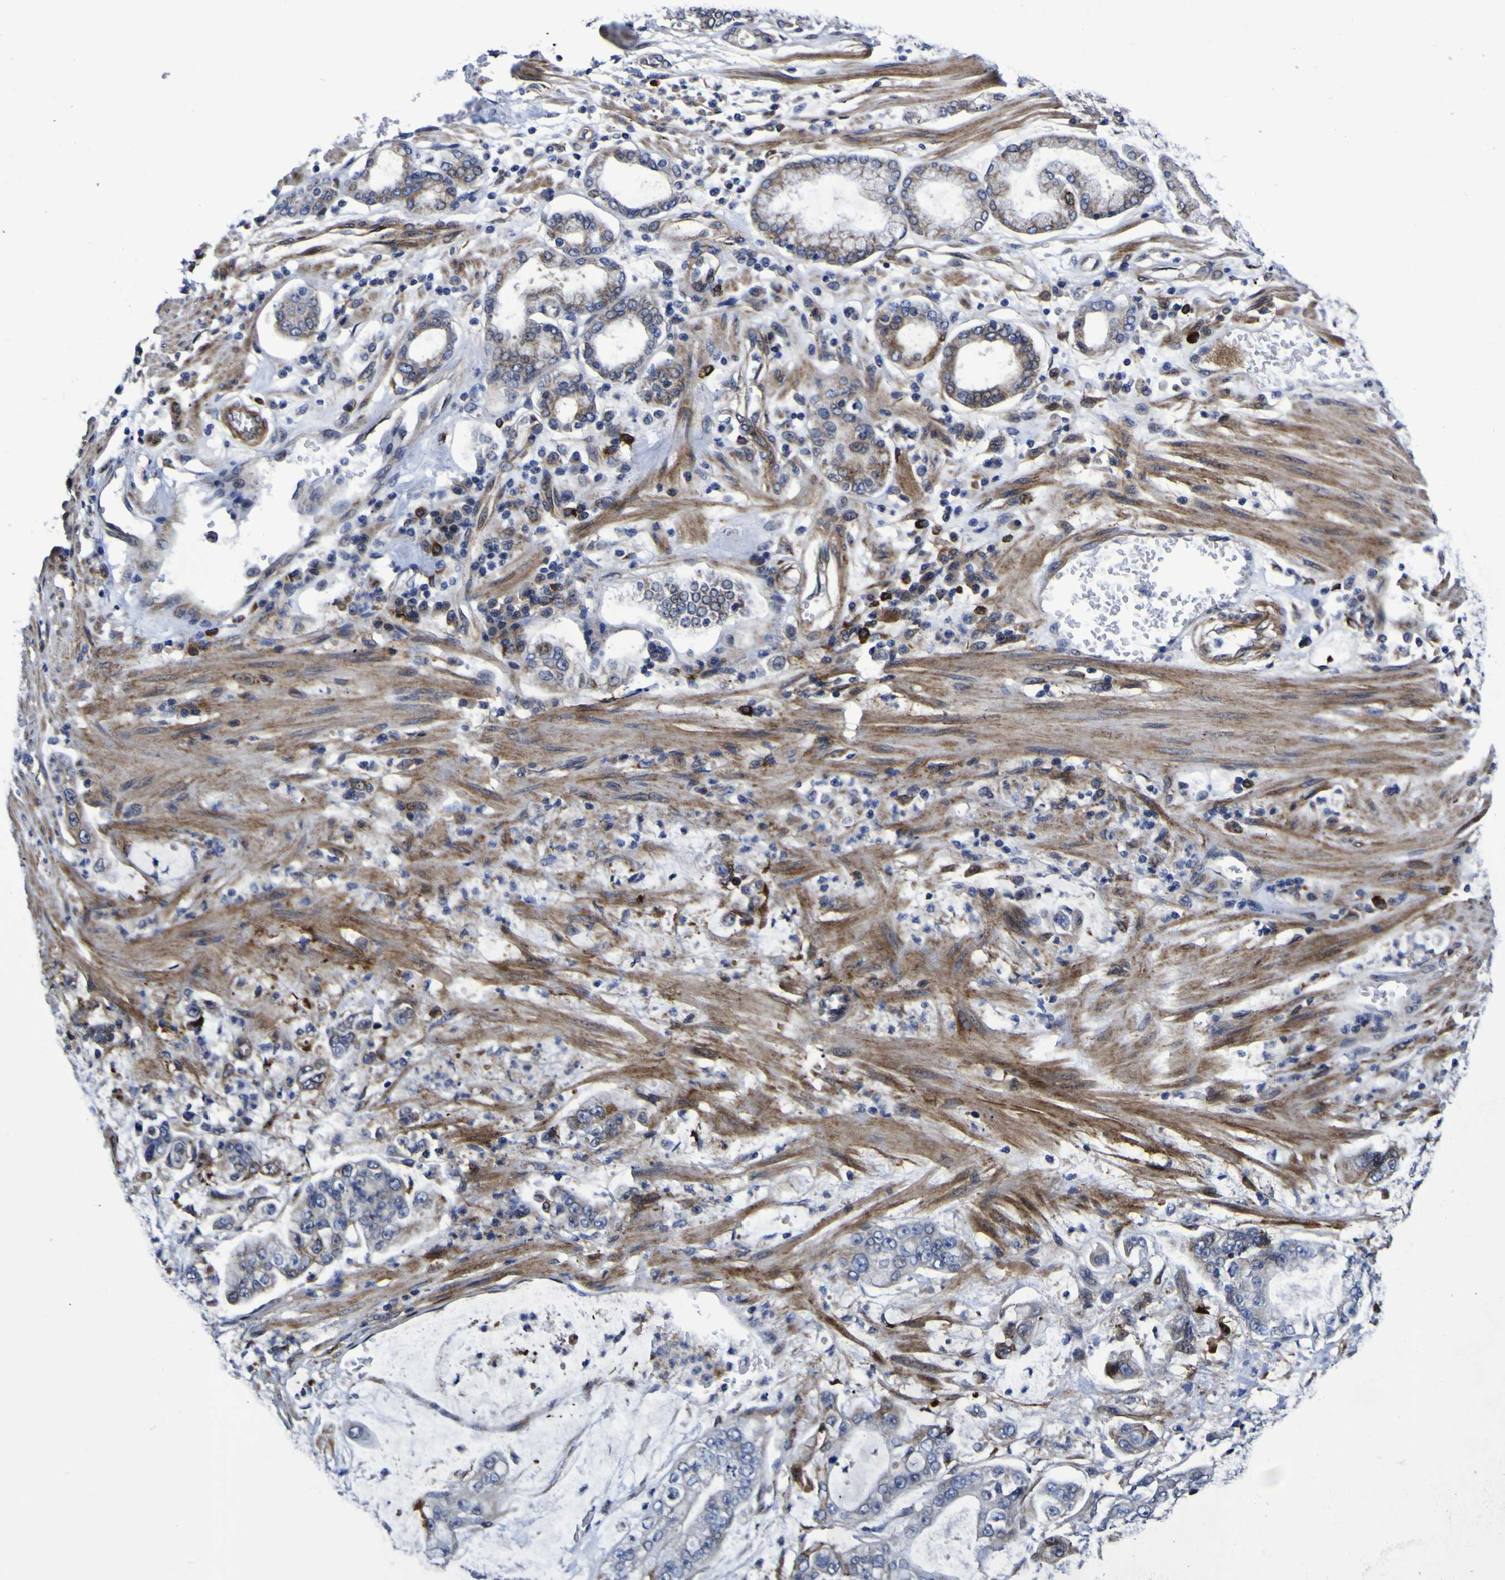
{"staining": {"intensity": "moderate", "quantity": "<25%", "location": "cytoplasmic/membranous,nuclear"}, "tissue": "stomach cancer", "cell_type": "Tumor cells", "image_type": "cancer", "snomed": [{"axis": "morphology", "description": "Adenocarcinoma, NOS"}, {"axis": "topography", "description": "Stomach"}], "caption": "Approximately <25% of tumor cells in human stomach cancer (adenocarcinoma) display moderate cytoplasmic/membranous and nuclear protein expression as visualized by brown immunohistochemical staining.", "gene": "MGLL", "patient": {"sex": "male", "age": 76}}